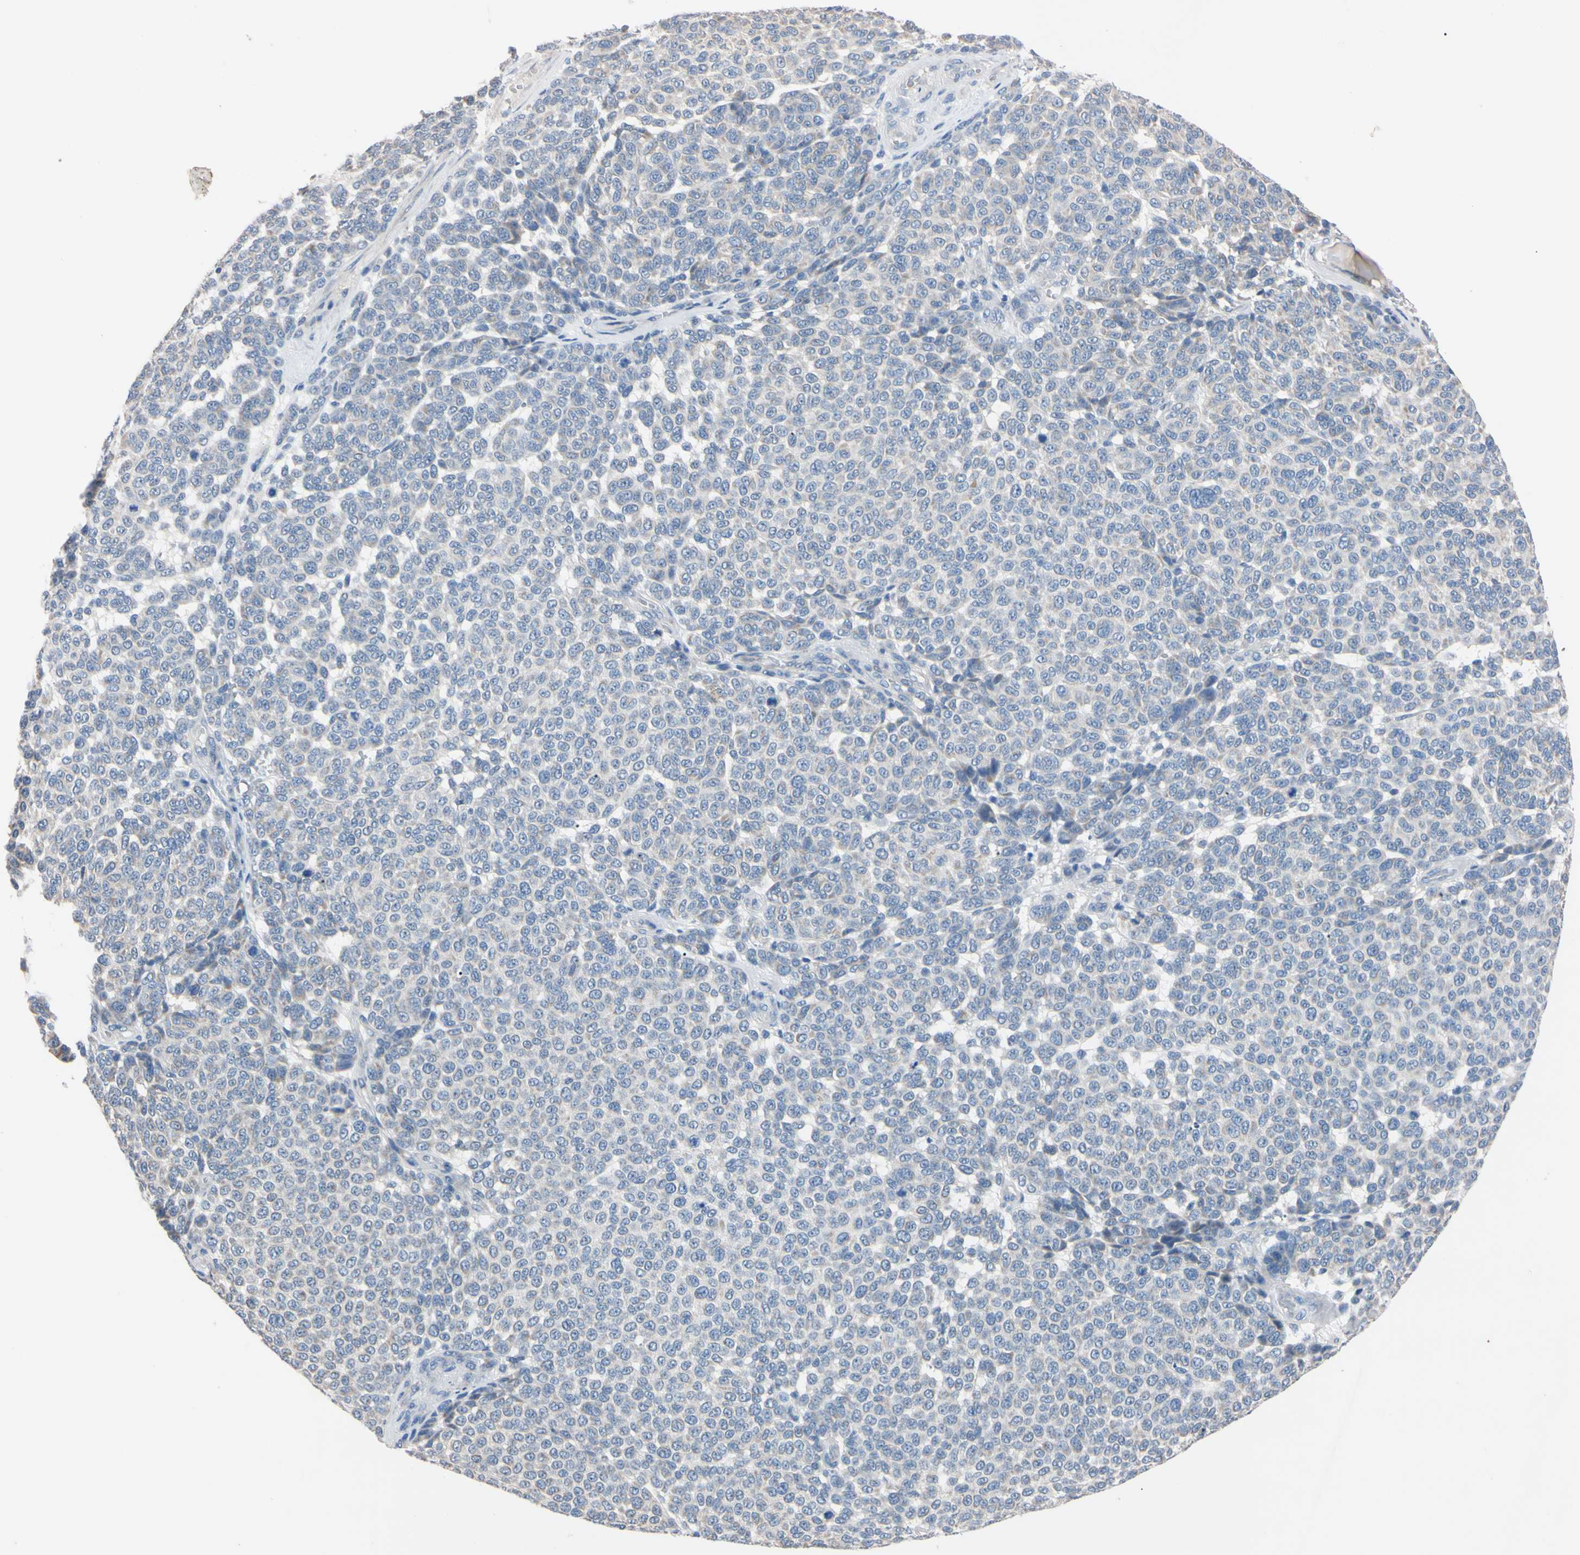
{"staining": {"intensity": "negative", "quantity": "none", "location": "none"}, "tissue": "melanoma", "cell_type": "Tumor cells", "image_type": "cancer", "snomed": [{"axis": "morphology", "description": "Malignant melanoma, NOS"}, {"axis": "topography", "description": "Skin"}], "caption": "Immunohistochemical staining of melanoma exhibits no significant expression in tumor cells. (DAB IHC, high magnification).", "gene": "PNKD", "patient": {"sex": "male", "age": 59}}